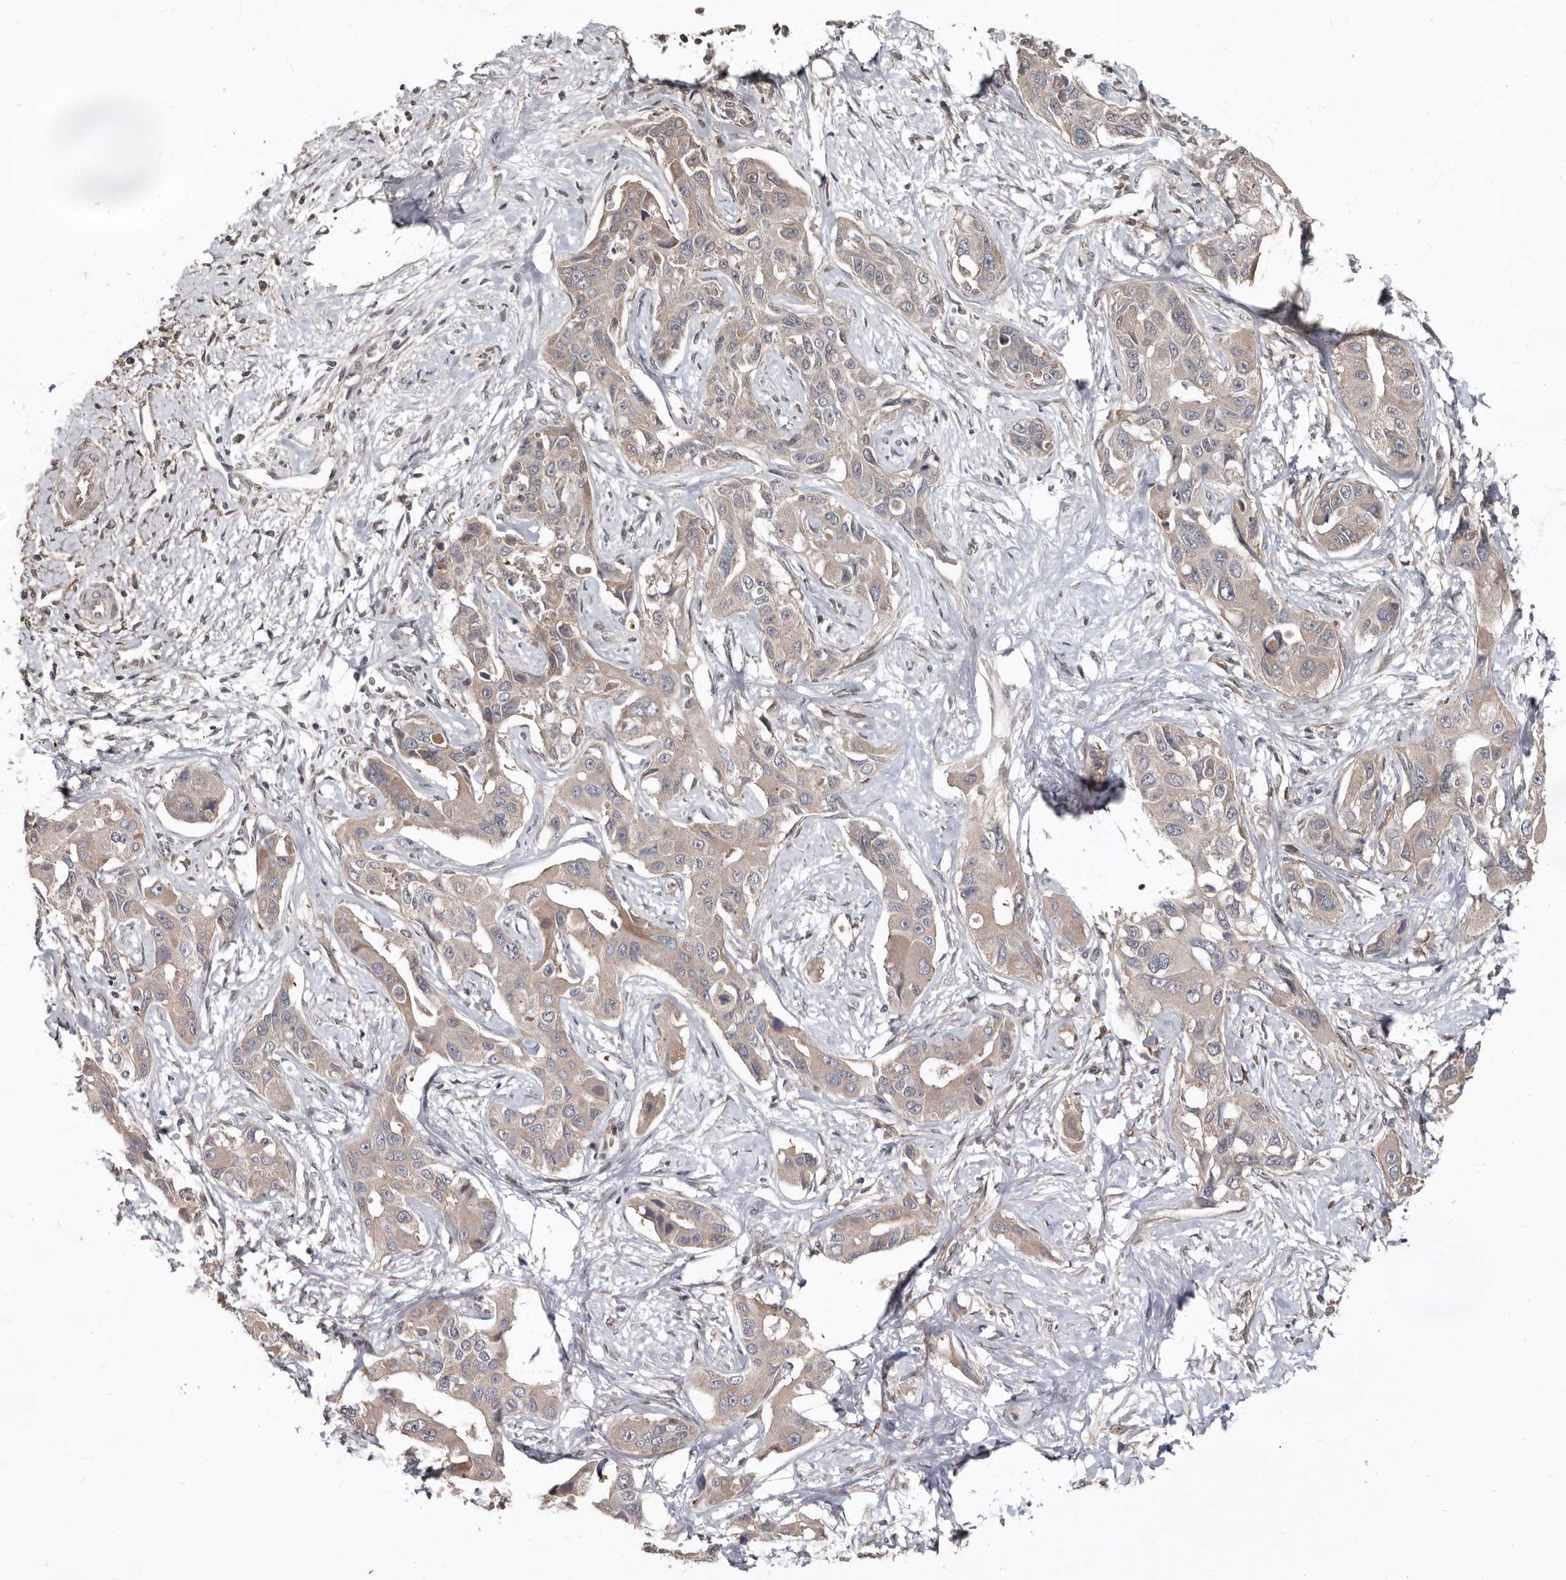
{"staining": {"intensity": "weak", "quantity": ">75%", "location": "cytoplasmic/membranous"}, "tissue": "liver cancer", "cell_type": "Tumor cells", "image_type": "cancer", "snomed": [{"axis": "morphology", "description": "Cholangiocarcinoma"}, {"axis": "topography", "description": "Liver"}], "caption": "The histopathology image reveals a brown stain indicating the presence of a protein in the cytoplasmic/membranous of tumor cells in liver cholangiocarcinoma.", "gene": "LRGUK", "patient": {"sex": "male", "age": 59}}